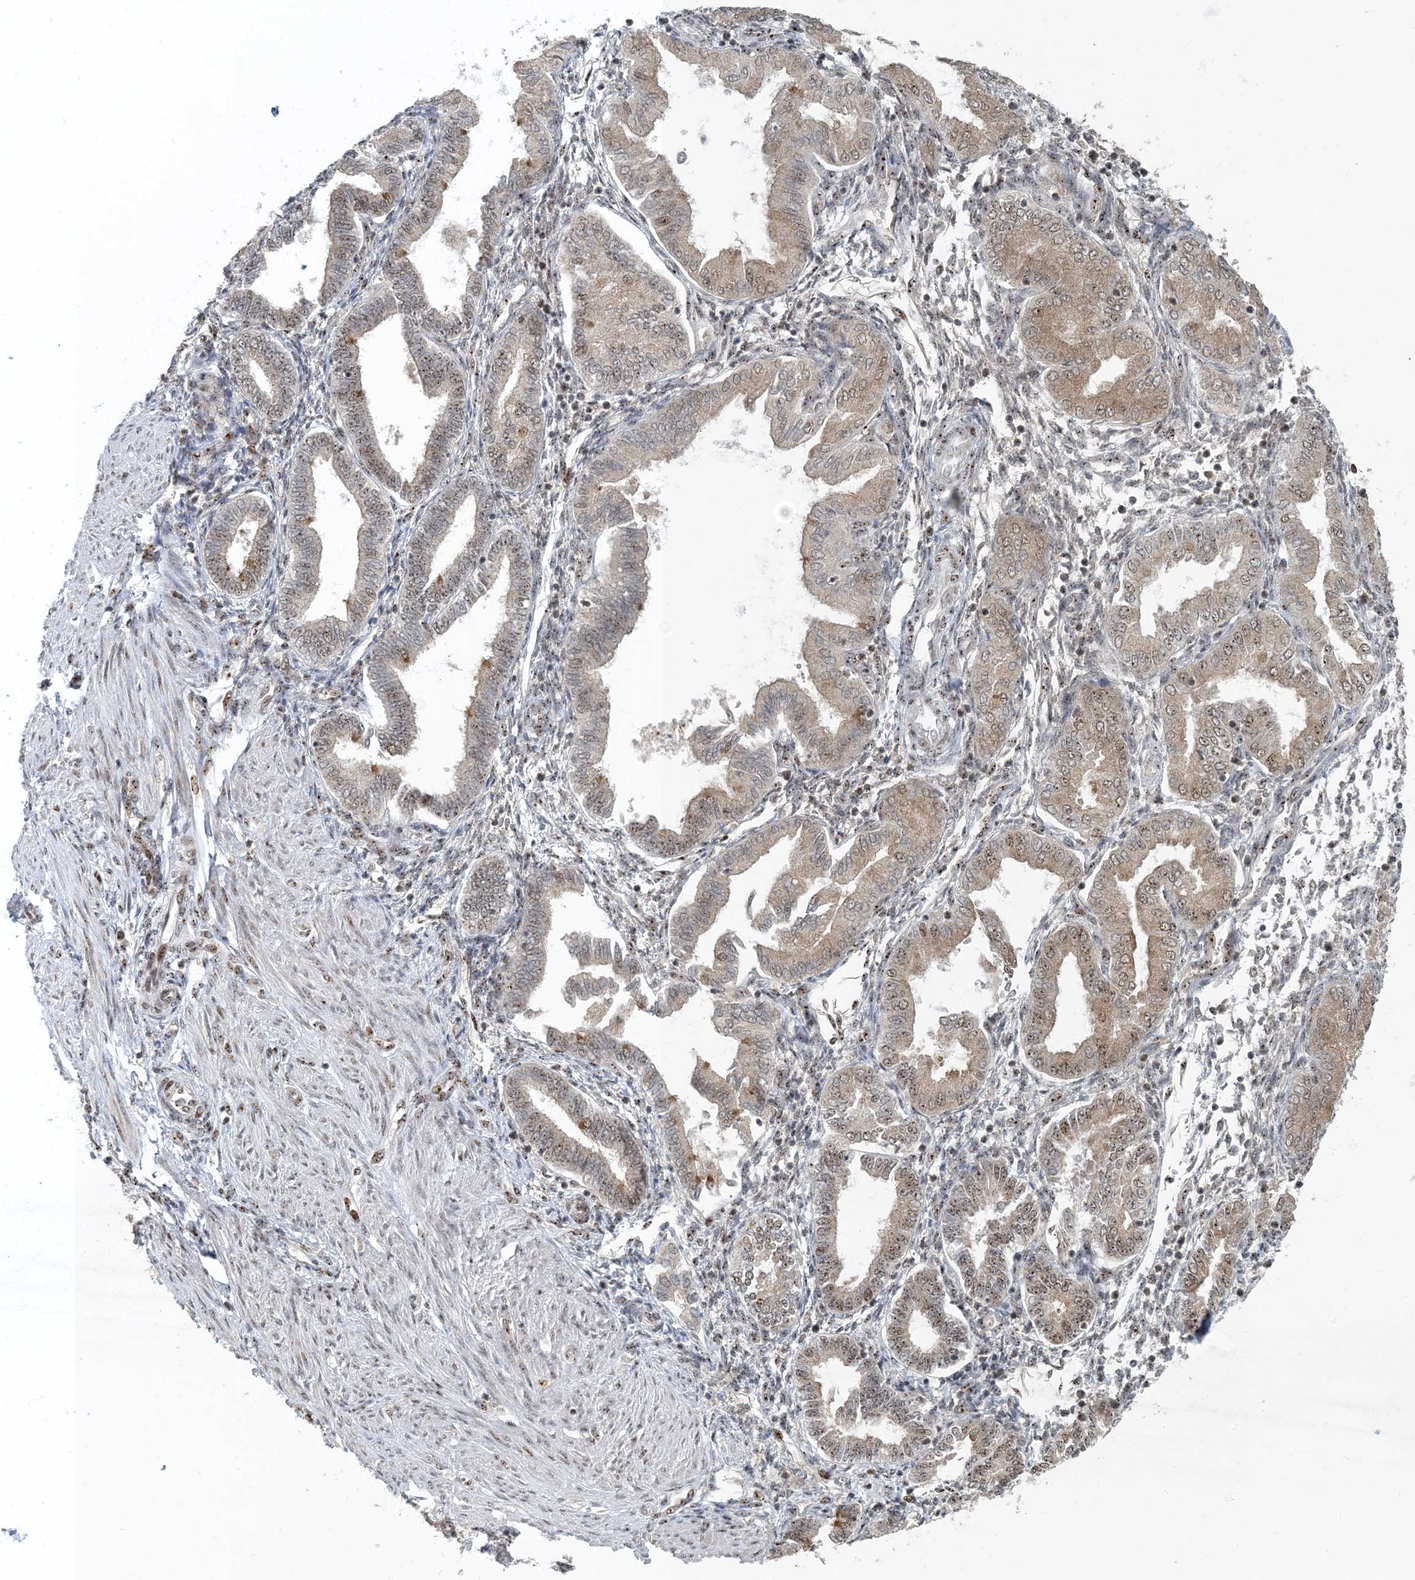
{"staining": {"intensity": "moderate", "quantity": "<25%", "location": "nuclear"}, "tissue": "endometrium", "cell_type": "Cells in endometrial stroma", "image_type": "normal", "snomed": [{"axis": "morphology", "description": "Normal tissue, NOS"}, {"axis": "topography", "description": "Endometrium"}], "caption": "Endometrium stained with immunohistochemistry (IHC) demonstrates moderate nuclear positivity in about <25% of cells in endometrial stroma. (brown staining indicates protein expression, while blue staining denotes nuclei).", "gene": "MBD1", "patient": {"sex": "female", "age": 53}}